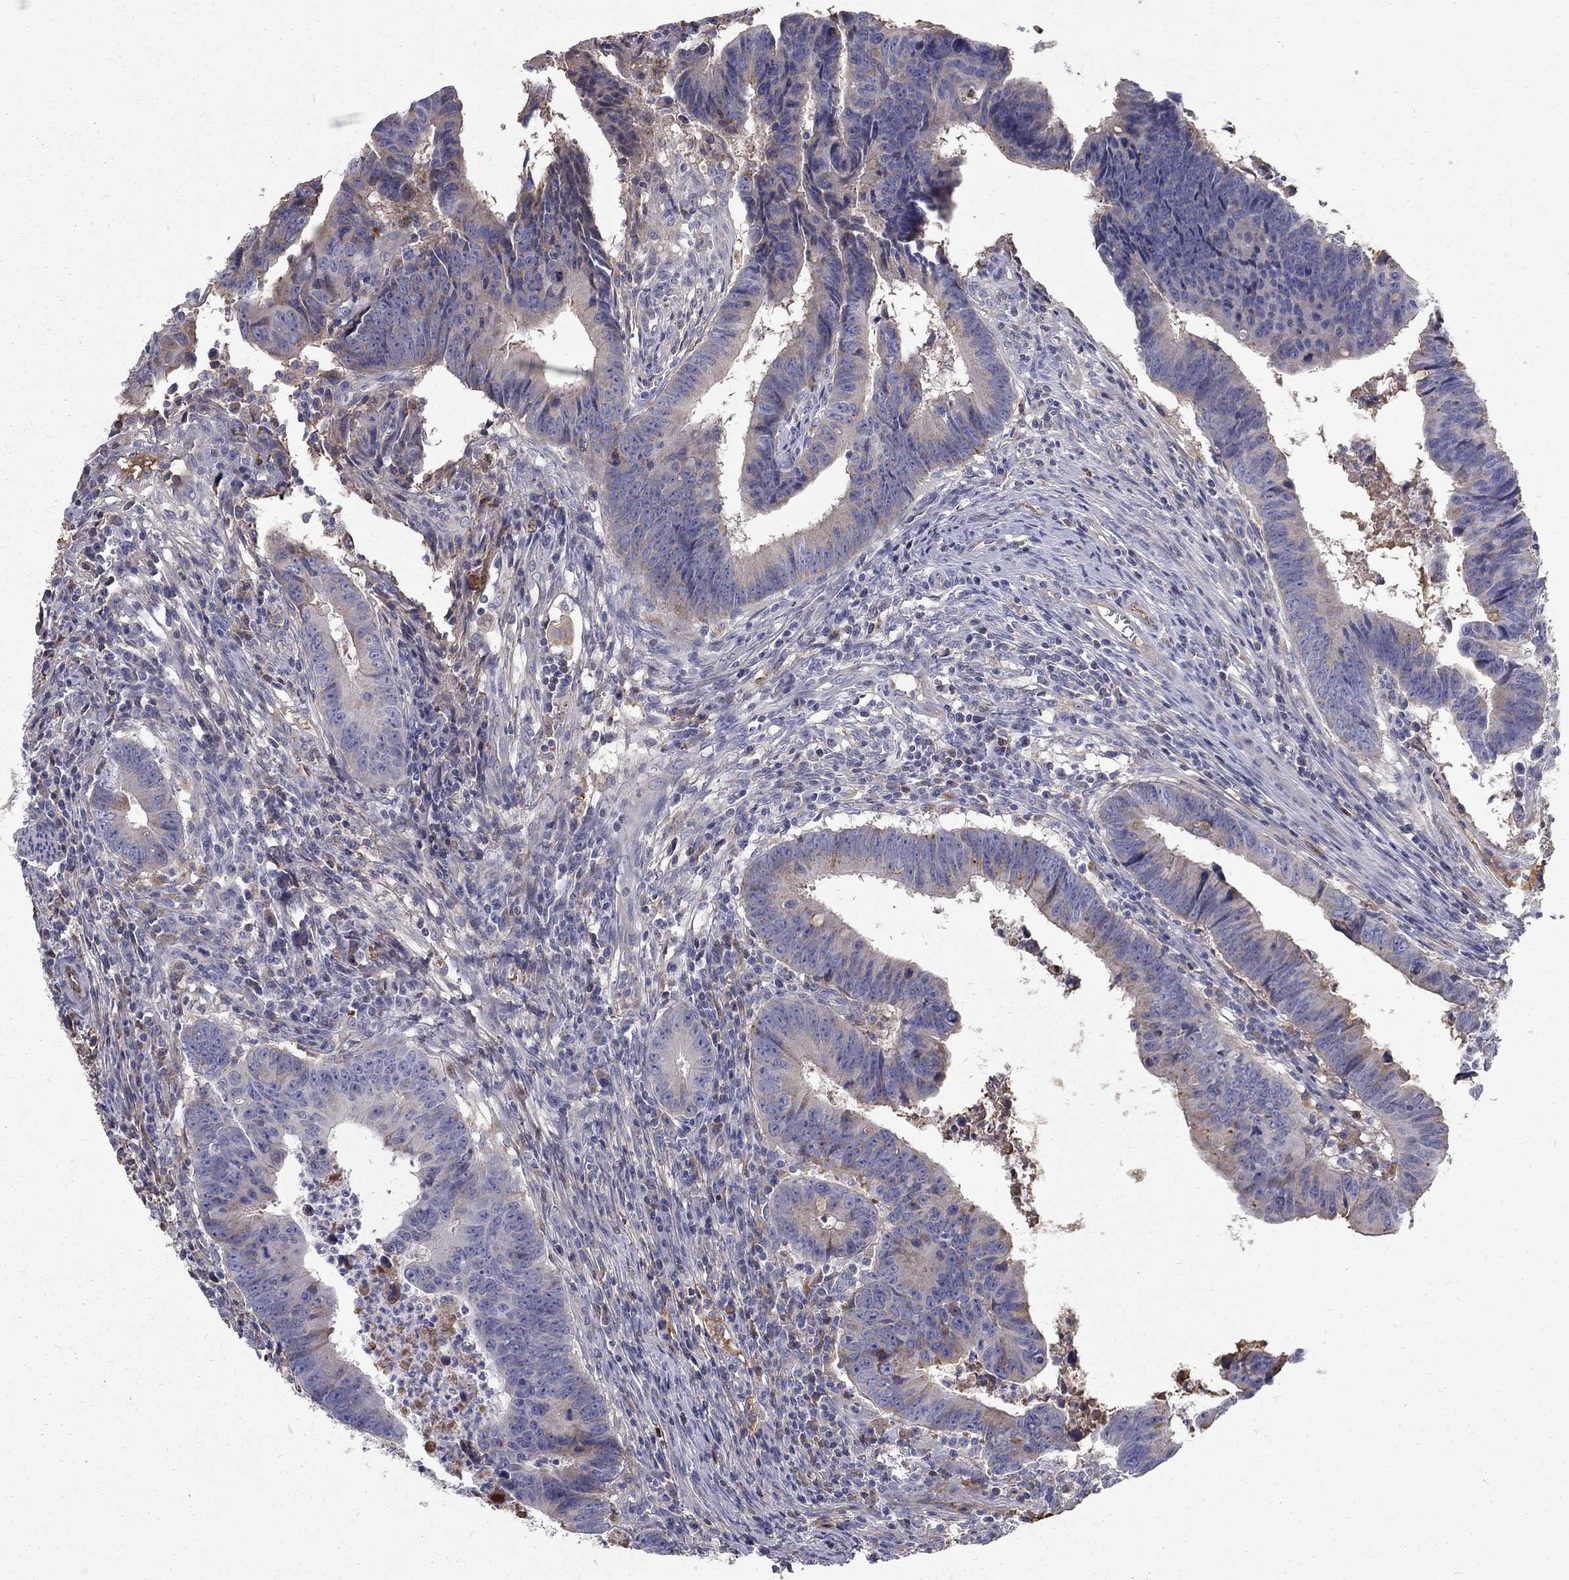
{"staining": {"intensity": "weak", "quantity": "25%-75%", "location": "cytoplasmic/membranous"}, "tissue": "colorectal cancer", "cell_type": "Tumor cells", "image_type": "cancer", "snomed": [{"axis": "morphology", "description": "Adenocarcinoma, NOS"}, {"axis": "topography", "description": "Colon"}], "caption": "Human adenocarcinoma (colorectal) stained for a protein (brown) demonstrates weak cytoplasmic/membranous positive staining in approximately 25%-75% of tumor cells.", "gene": "EPDR1", "patient": {"sex": "female", "age": 87}}